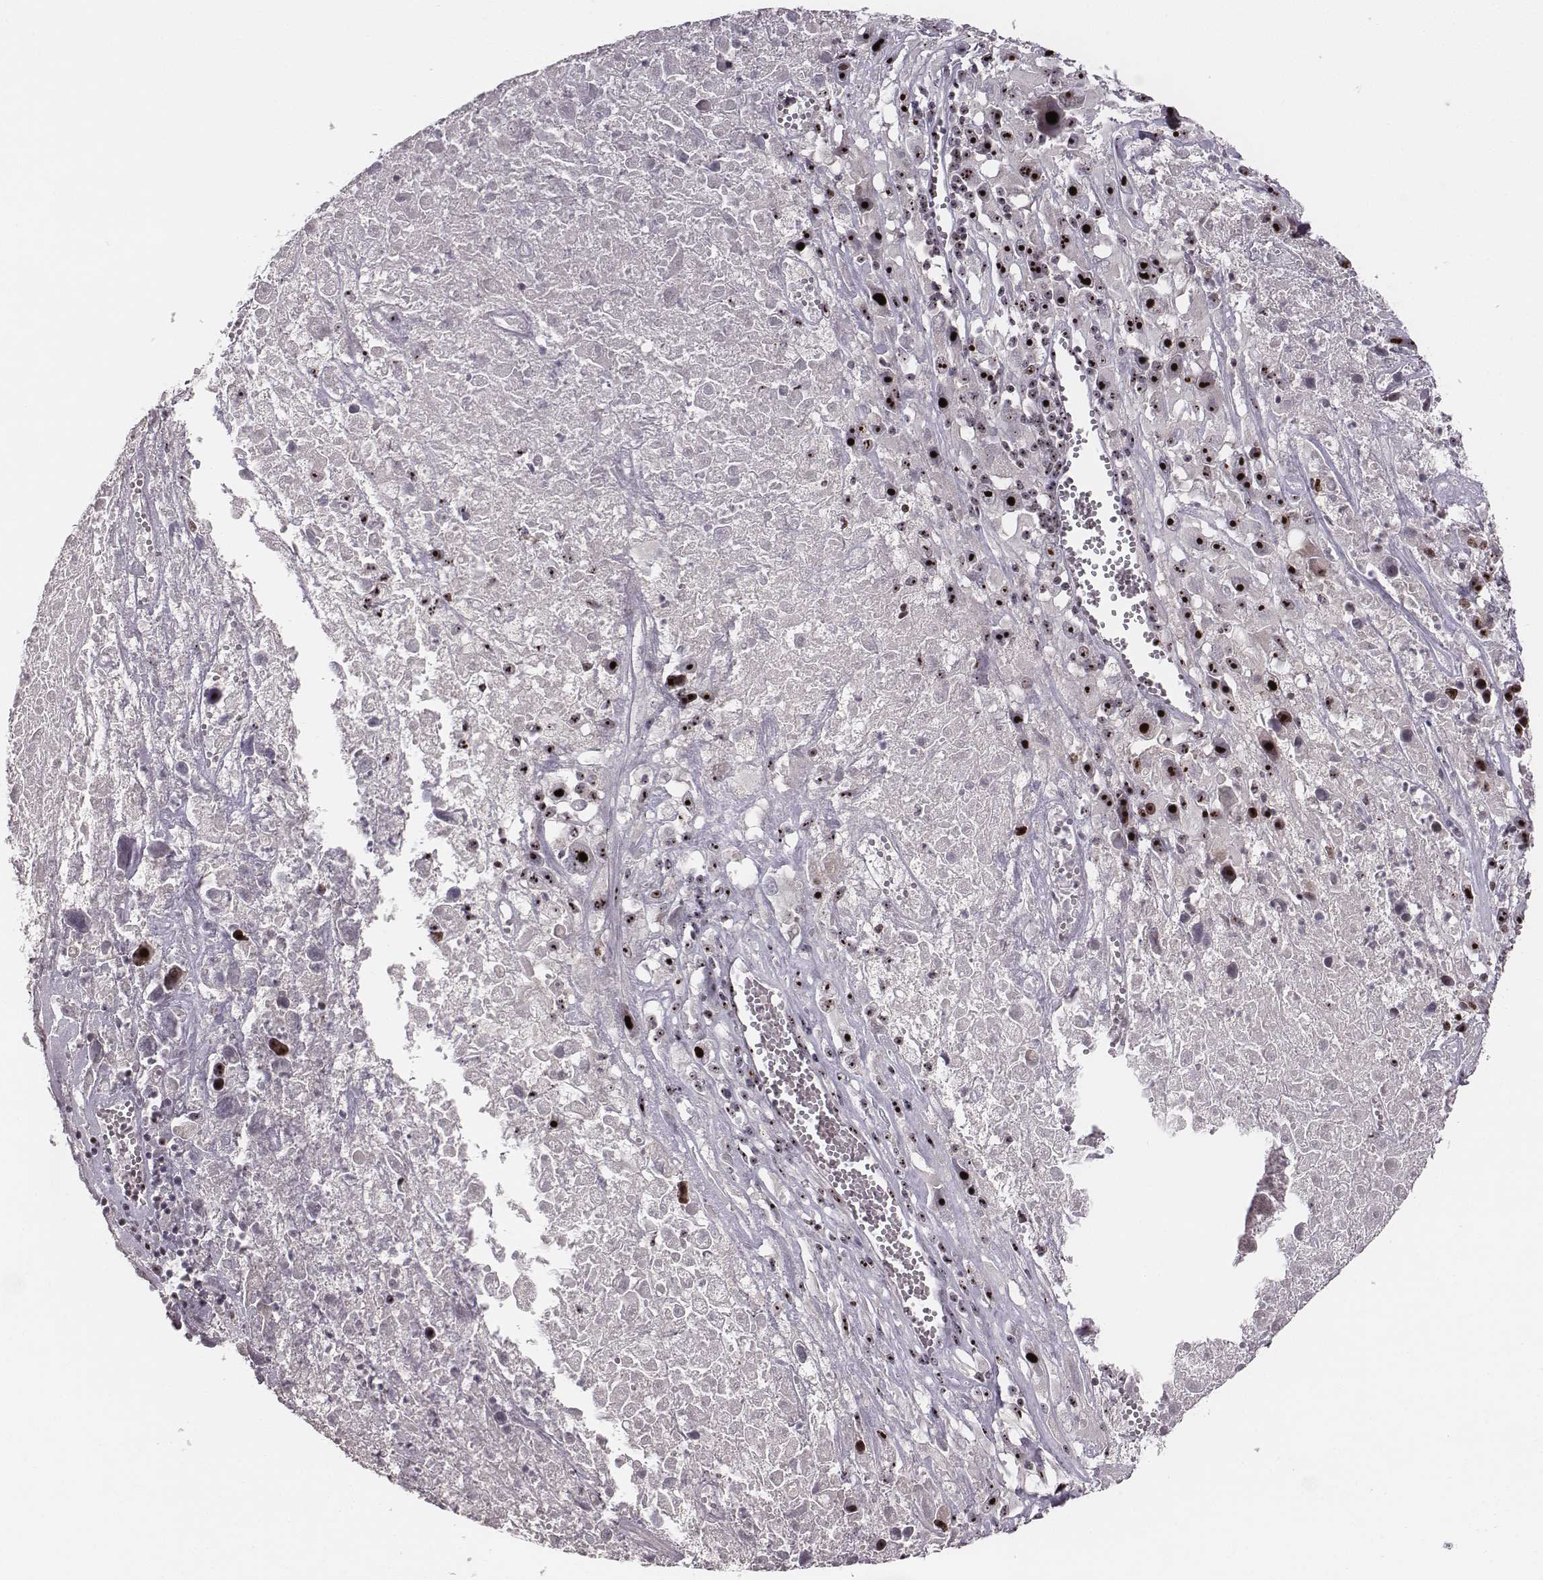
{"staining": {"intensity": "moderate", "quantity": ">75%", "location": "nuclear"}, "tissue": "melanoma", "cell_type": "Tumor cells", "image_type": "cancer", "snomed": [{"axis": "morphology", "description": "Malignant melanoma, Metastatic site"}, {"axis": "topography", "description": "Lymph node"}], "caption": "An immunohistochemistry (IHC) photomicrograph of neoplastic tissue is shown. Protein staining in brown shows moderate nuclear positivity in malignant melanoma (metastatic site) within tumor cells.", "gene": "NOP56", "patient": {"sex": "male", "age": 50}}